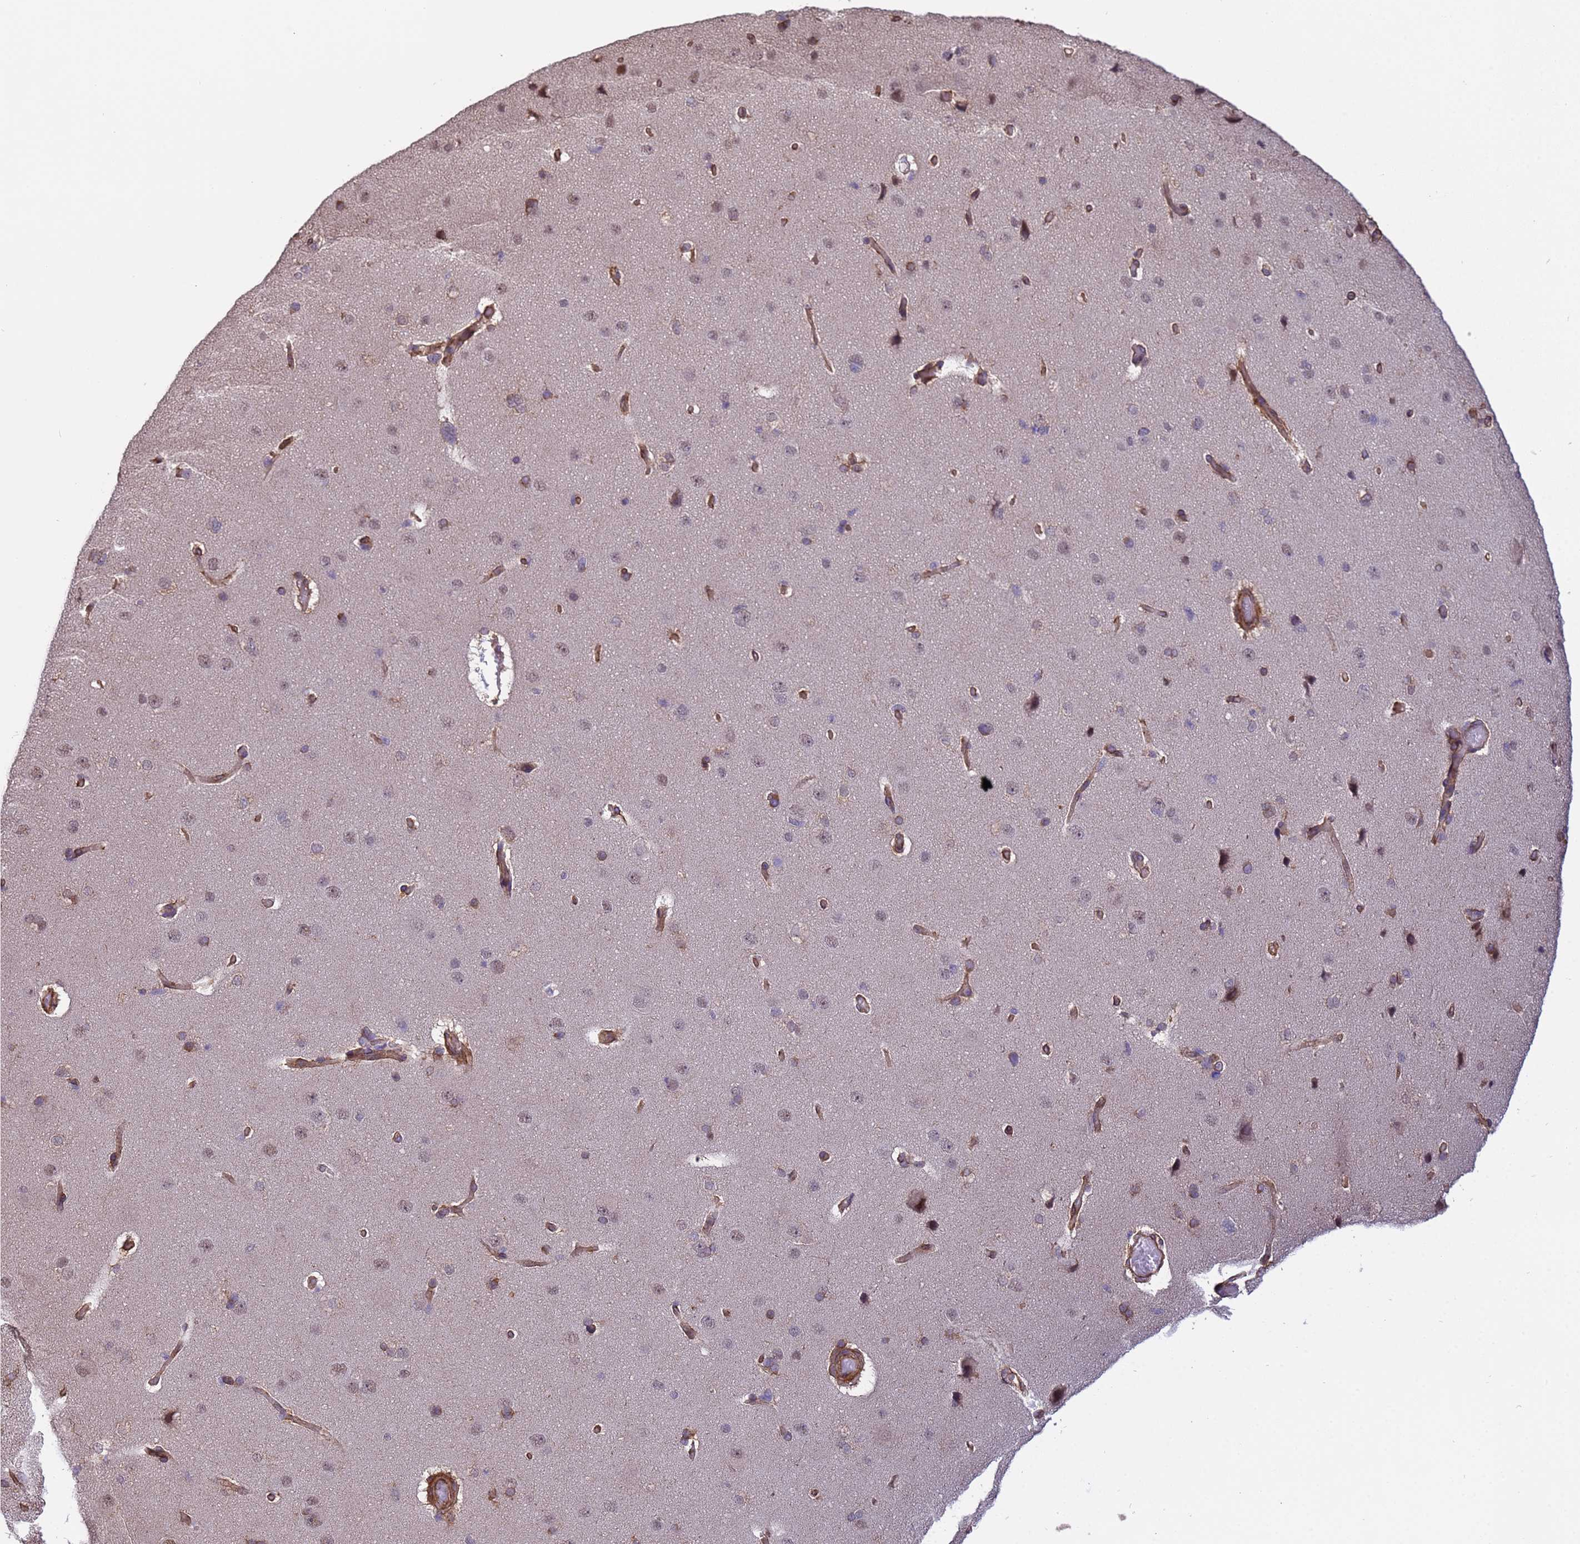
{"staining": {"intensity": "moderate", "quantity": ">75%", "location": "cytoplasmic/membranous"}, "tissue": "cerebral cortex", "cell_type": "Endothelial cells", "image_type": "normal", "snomed": [{"axis": "morphology", "description": "Normal tissue, NOS"}, {"axis": "topography", "description": "Cerebral cortex"}], "caption": "A micrograph of human cerebral cortex stained for a protein exhibits moderate cytoplasmic/membranous brown staining in endothelial cells.", "gene": "ITGB4", "patient": {"sex": "male", "age": 62}}